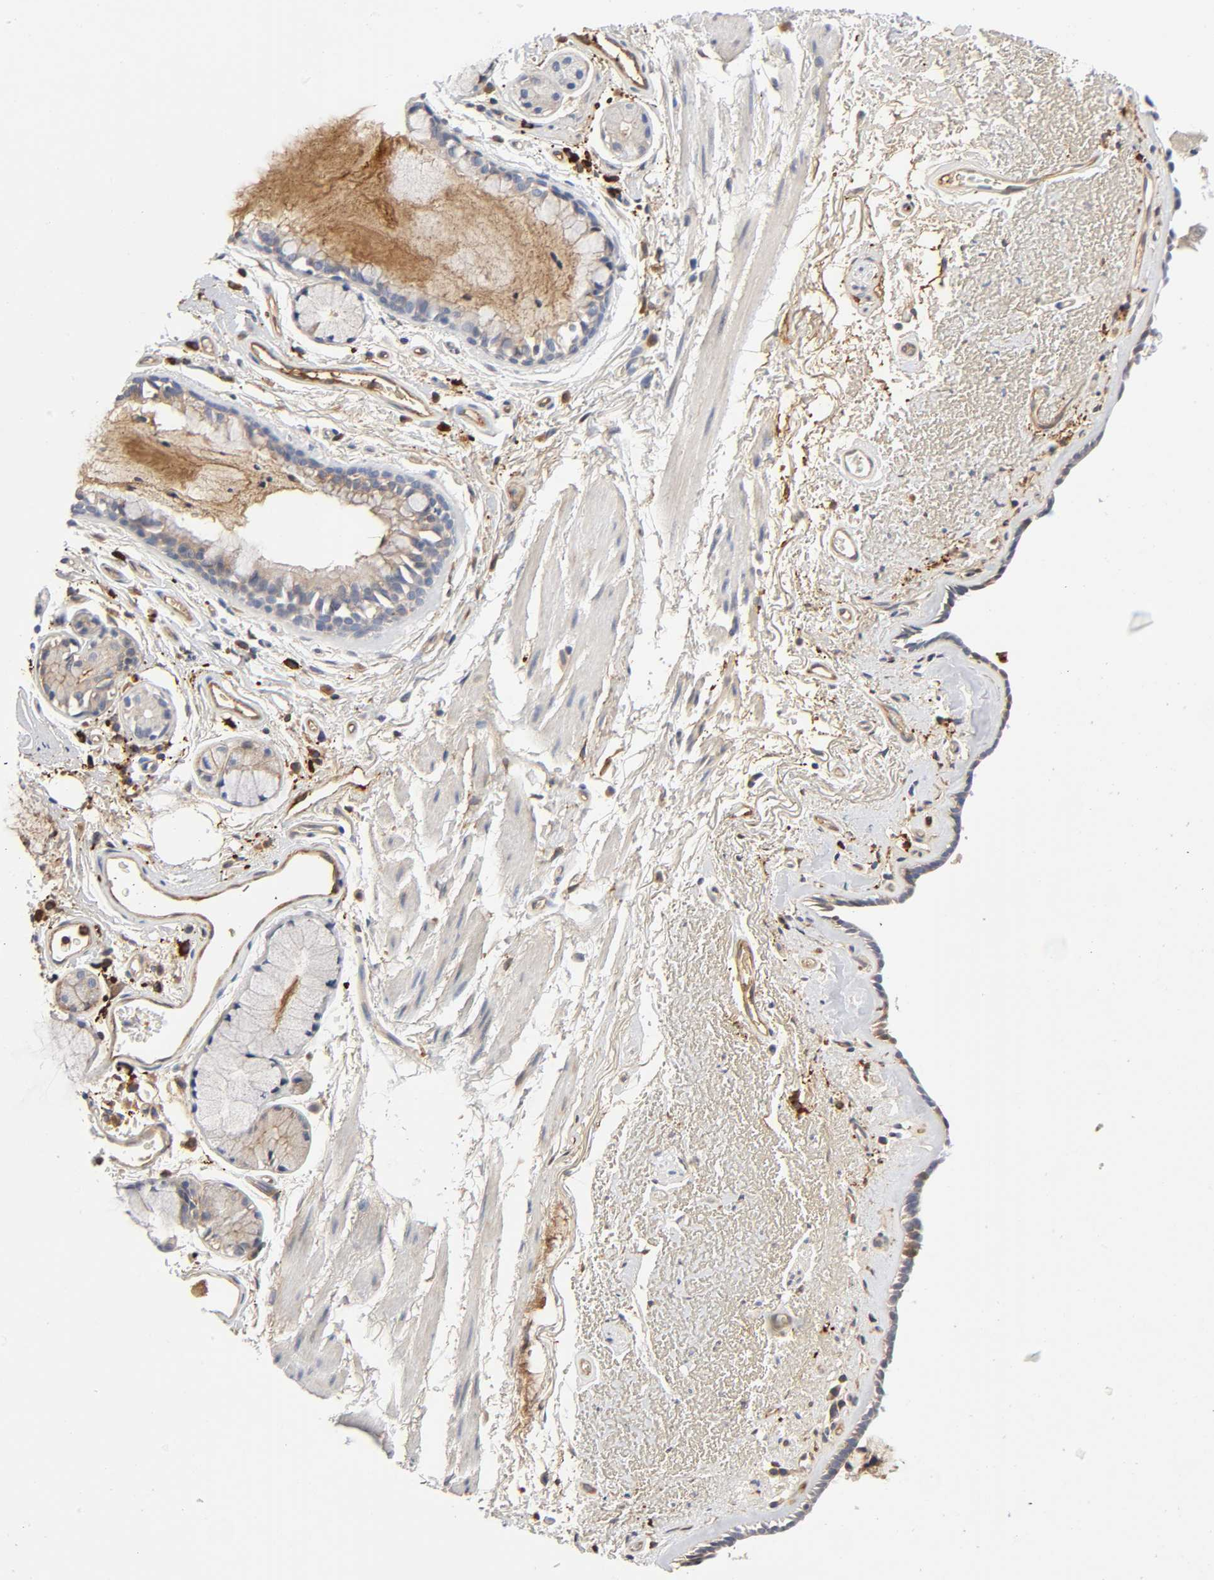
{"staining": {"intensity": "weak", "quantity": ">75%", "location": "cytoplasmic/membranous"}, "tissue": "bronchus", "cell_type": "Respiratory epithelial cells", "image_type": "normal", "snomed": [{"axis": "morphology", "description": "Normal tissue, NOS"}, {"axis": "morphology", "description": "Adenocarcinoma, NOS"}, {"axis": "topography", "description": "Bronchus"}, {"axis": "topography", "description": "Lung"}], "caption": "Immunohistochemical staining of unremarkable human bronchus shows low levels of weak cytoplasmic/membranous positivity in about >75% of respiratory epithelial cells.", "gene": "NOVA1", "patient": {"sex": "male", "age": 71}}